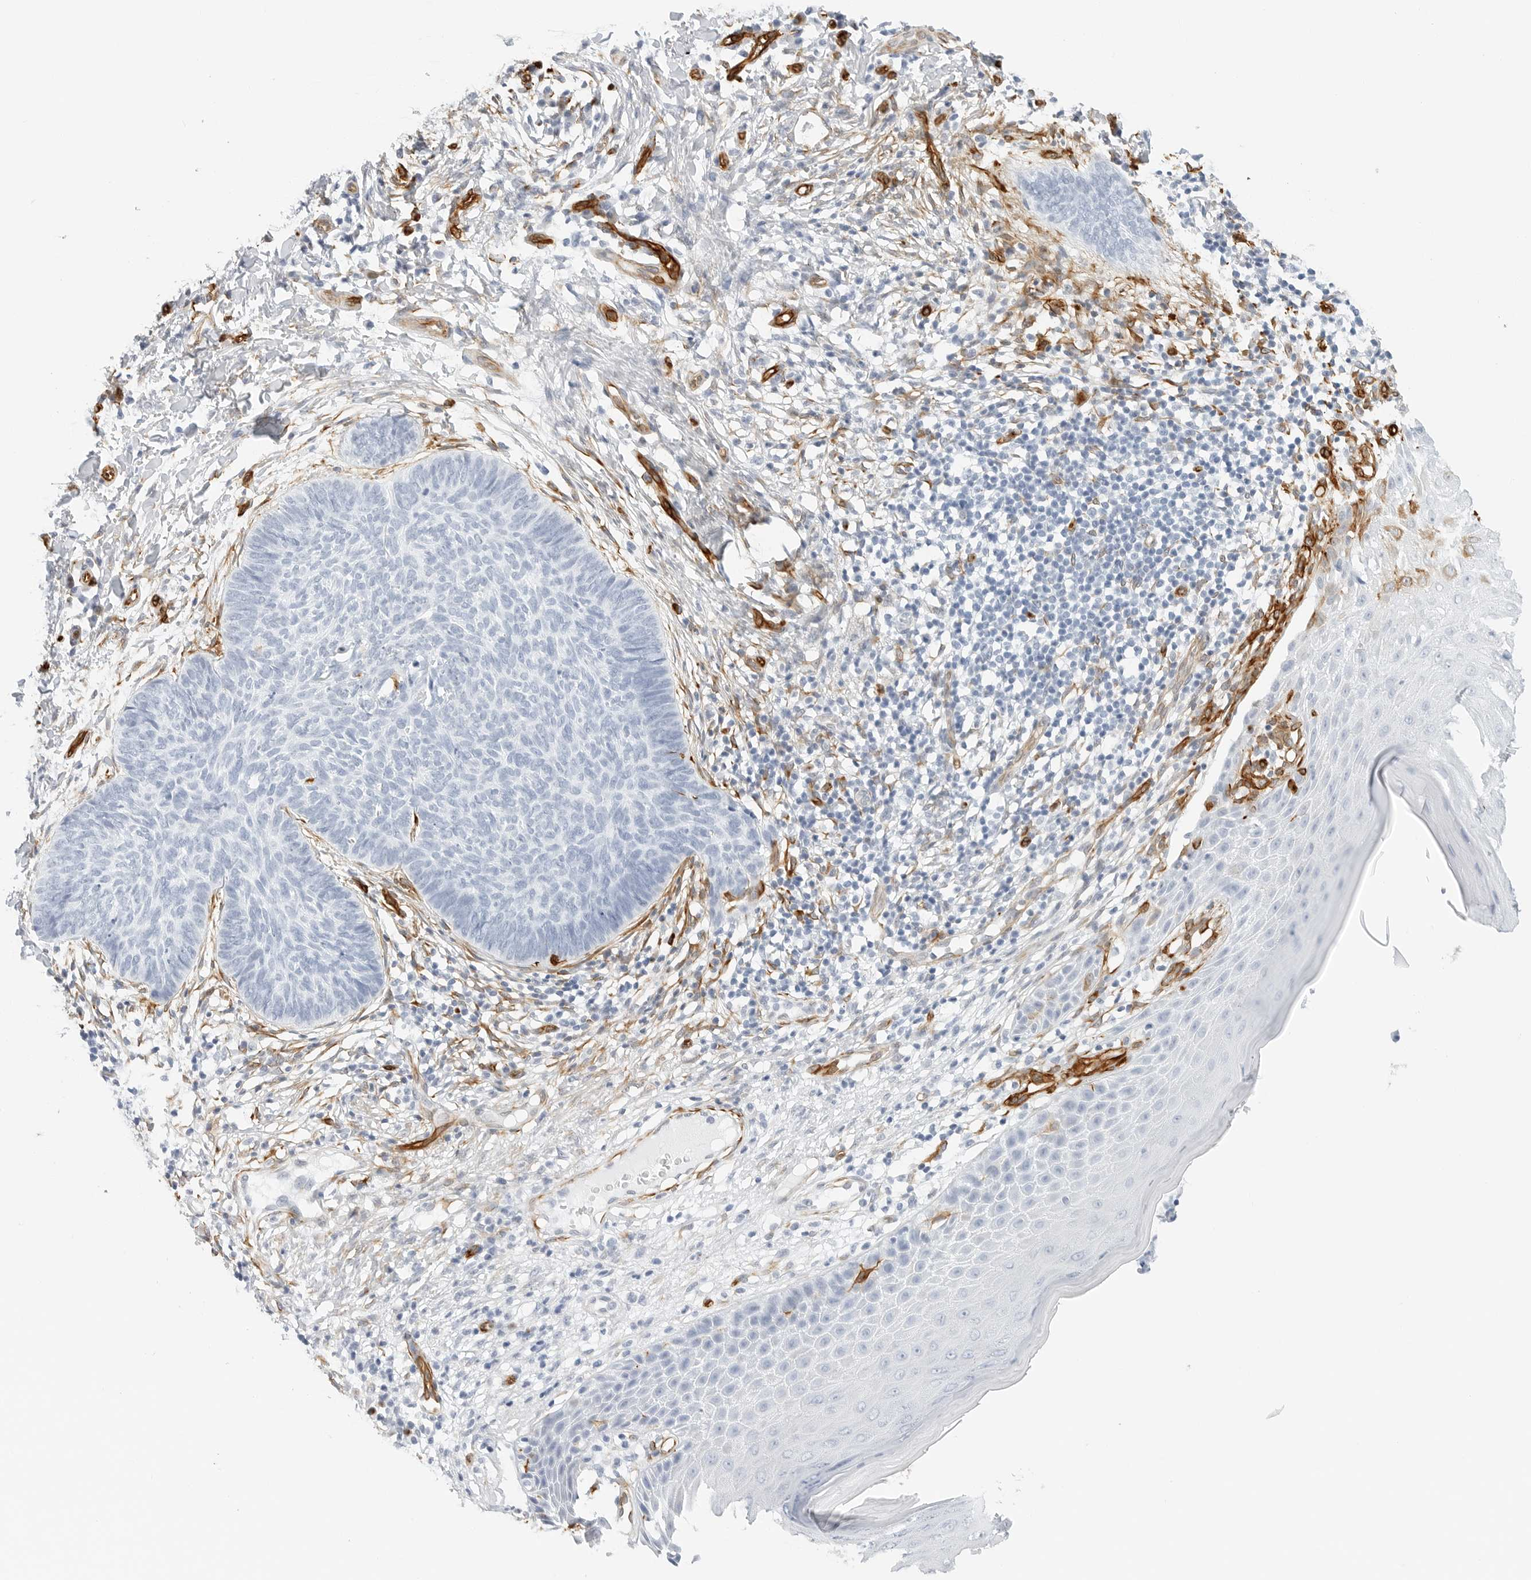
{"staining": {"intensity": "negative", "quantity": "none", "location": "none"}, "tissue": "skin cancer", "cell_type": "Tumor cells", "image_type": "cancer", "snomed": [{"axis": "morphology", "description": "Normal tissue, NOS"}, {"axis": "morphology", "description": "Basal cell carcinoma"}, {"axis": "topography", "description": "Skin"}], "caption": "This is an immunohistochemistry (IHC) photomicrograph of skin cancer. There is no expression in tumor cells.", "gene": "NES", "patient": {"sex": "male", "age": 50}}